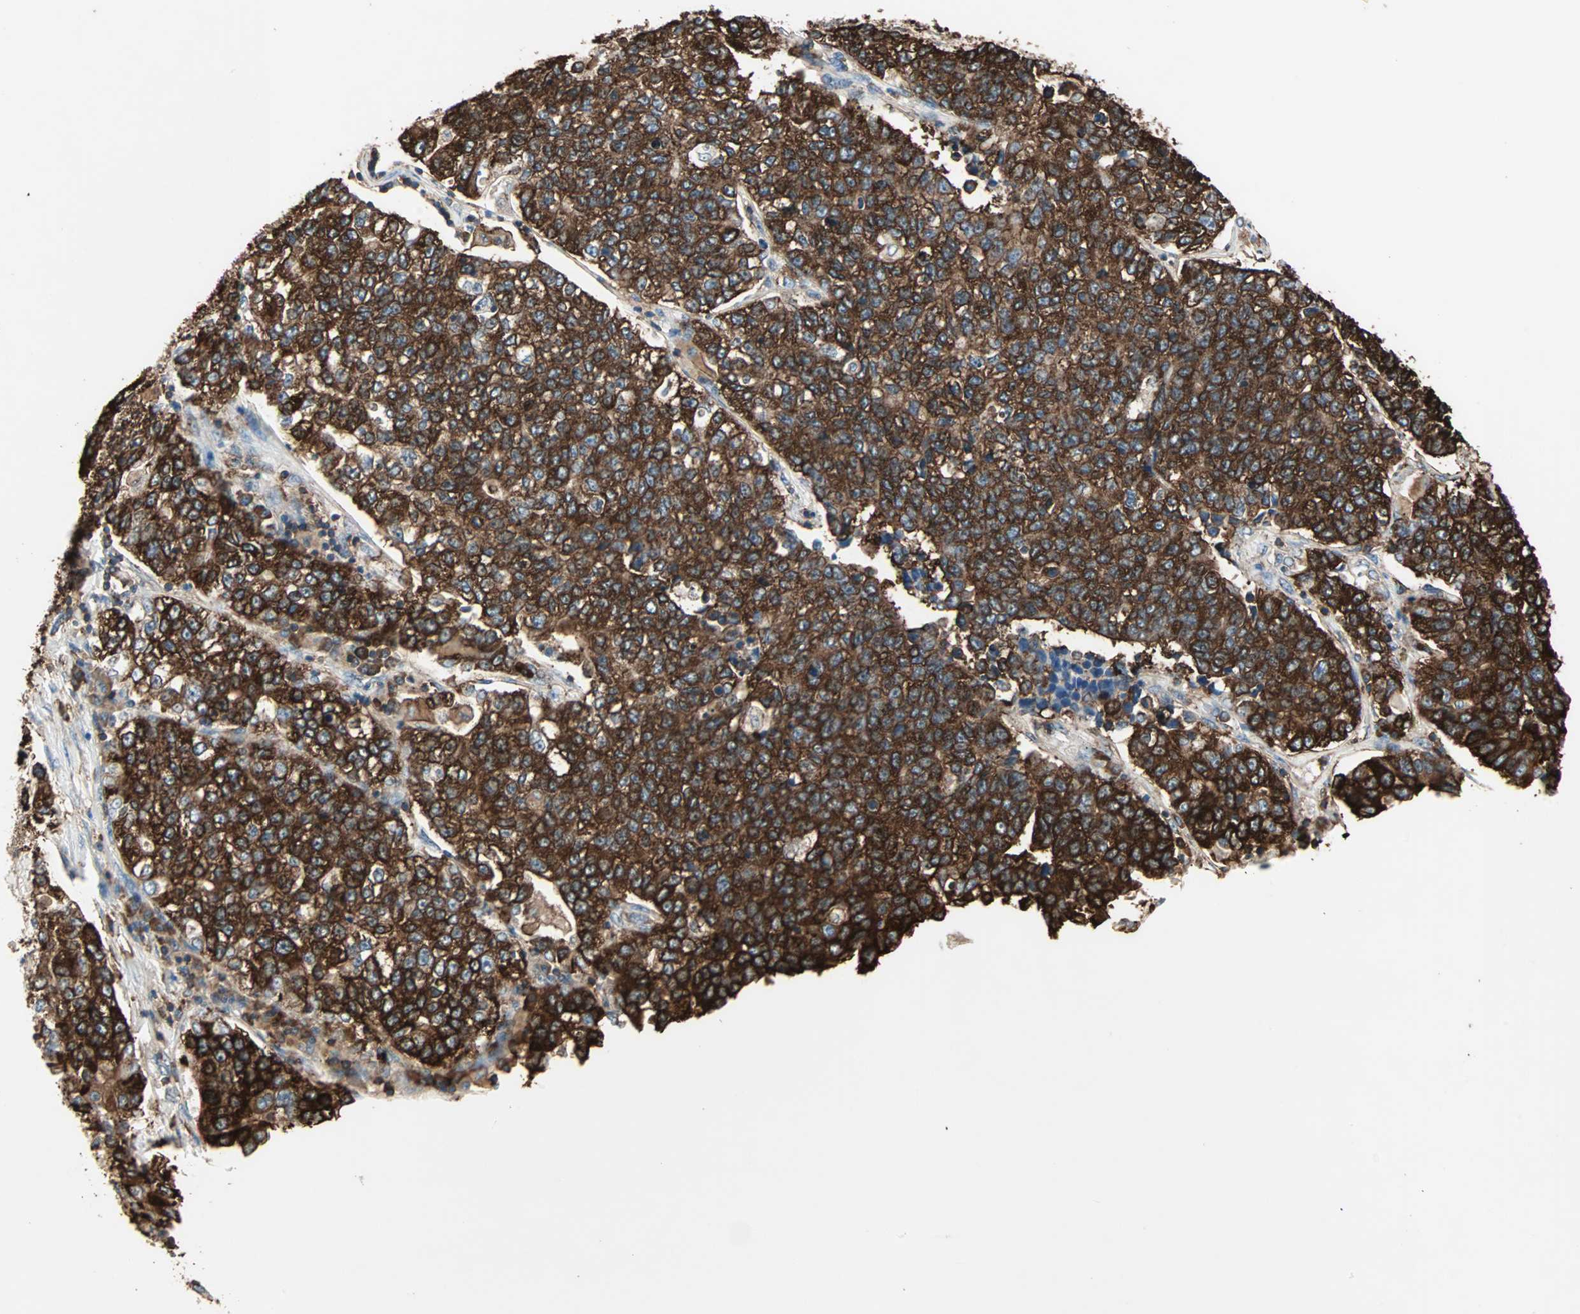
{"staining": {"intensity": "strong", "quantity": ">75%", "location": "cytoplasmic/membranous"}, "tissue": "lung cancer", "cell_type": "Tumor cells", "image_type": "cancer", "snomed": [{"axis": "morphology", "description": "Adenocarcinoma, NOS"}, {"axis": "topography", "description": "Lung"}], "caption": "This is an image of immunohistochemistry (IHC) staining of adenocarcinoma (lung), which shows strong expression in the cytoplasmic/membranous of tumor cells.", "gene": "MMP3", "patient": {"sex": "male", "age": 49}}